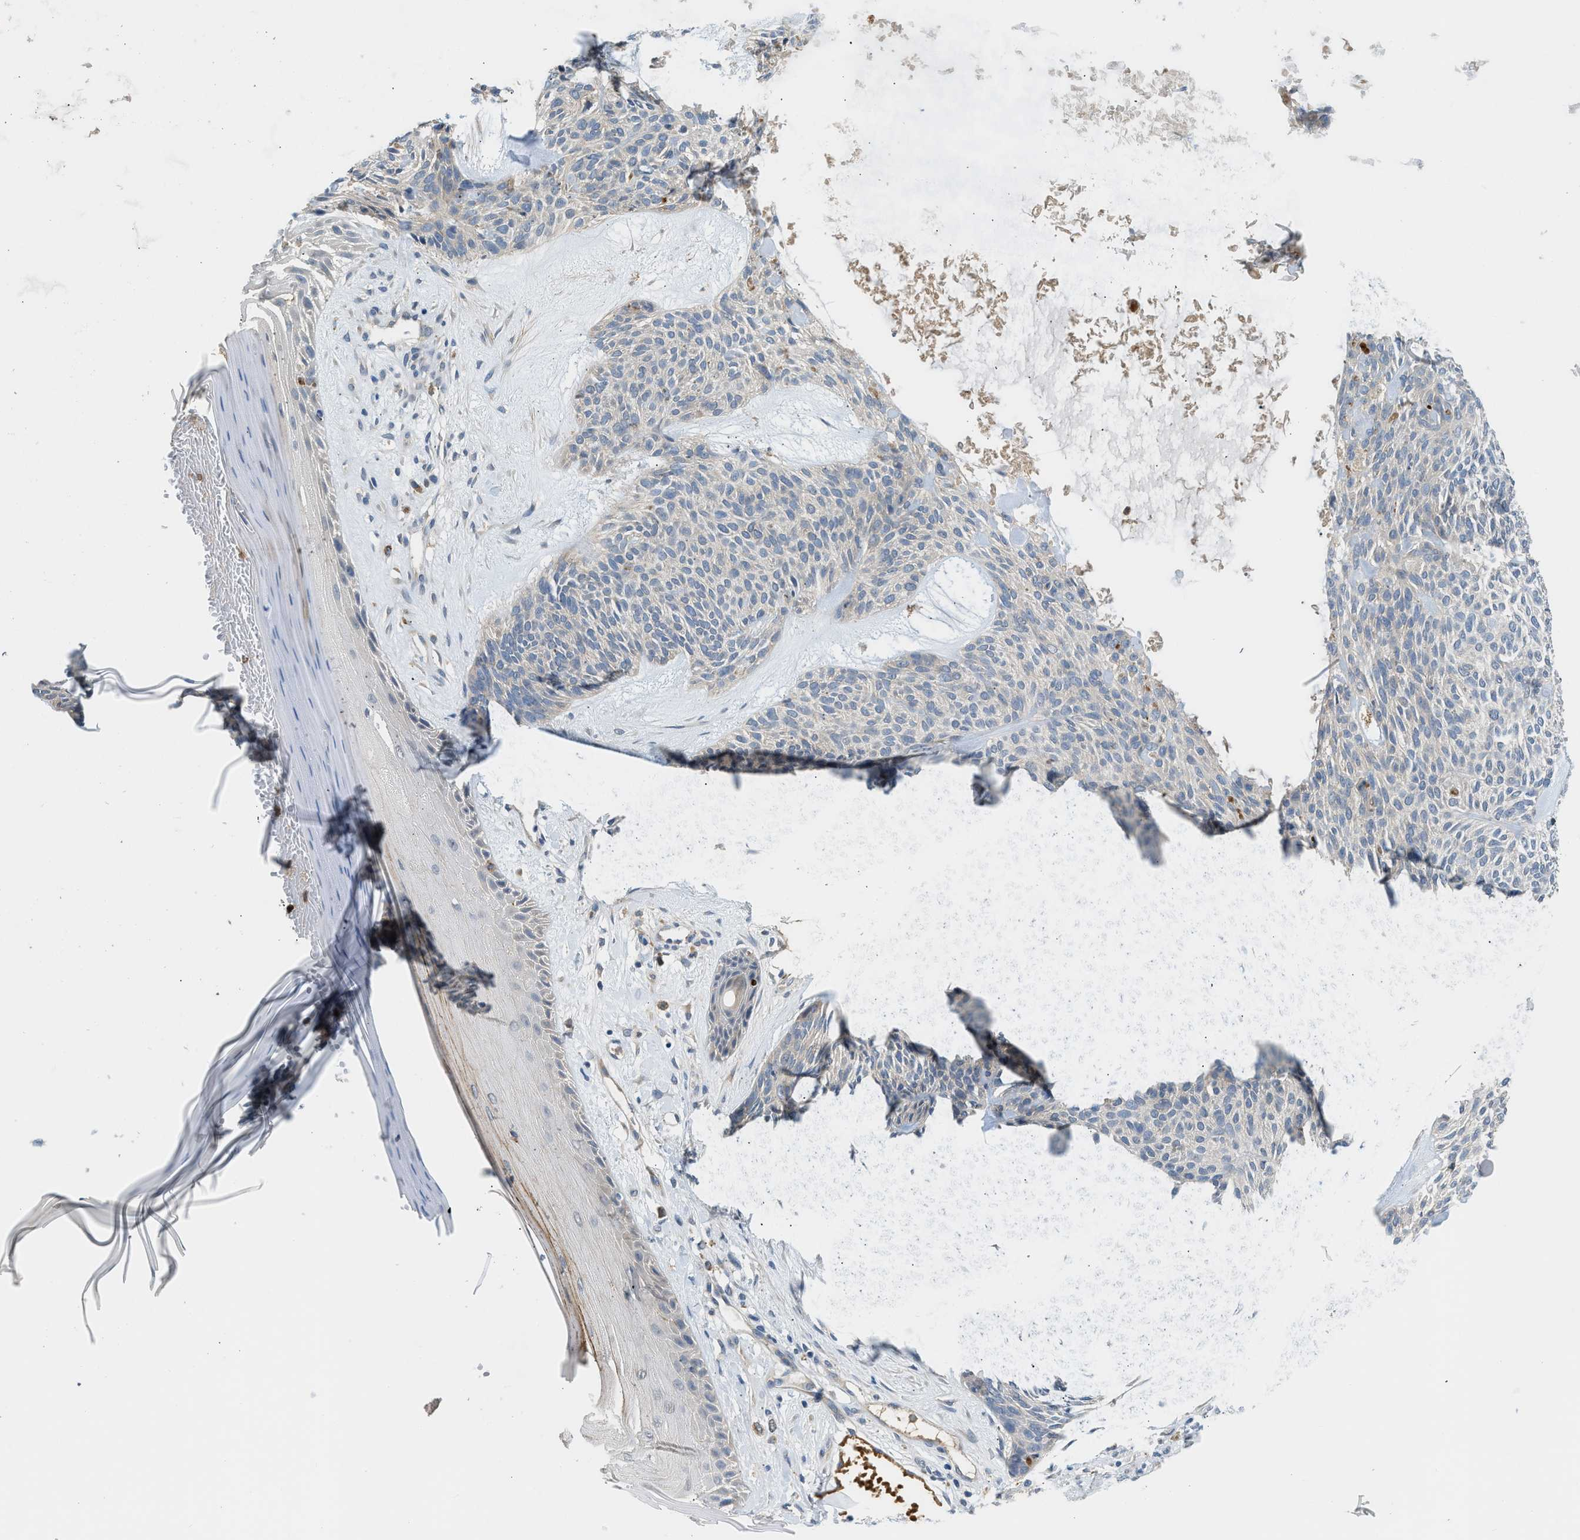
{"staining": {"intensity": "negative", "quantity": "none", "location": "none"}, "tissue": "skin cancer", "cell_type": "Tumor cells", "image_type": "cancer", "snomed": [{"axis": "morphology", "description": "Basal cell carcinoma"}, {"axis": "topography", "description": "Skin"}], "caption": "Human basal cell carcinoma (skin) stained for a protein using IHC shows no expression in tumor cells.", "gene": "RHBDF2", "patient": {"sex": "male", "age": 55}}